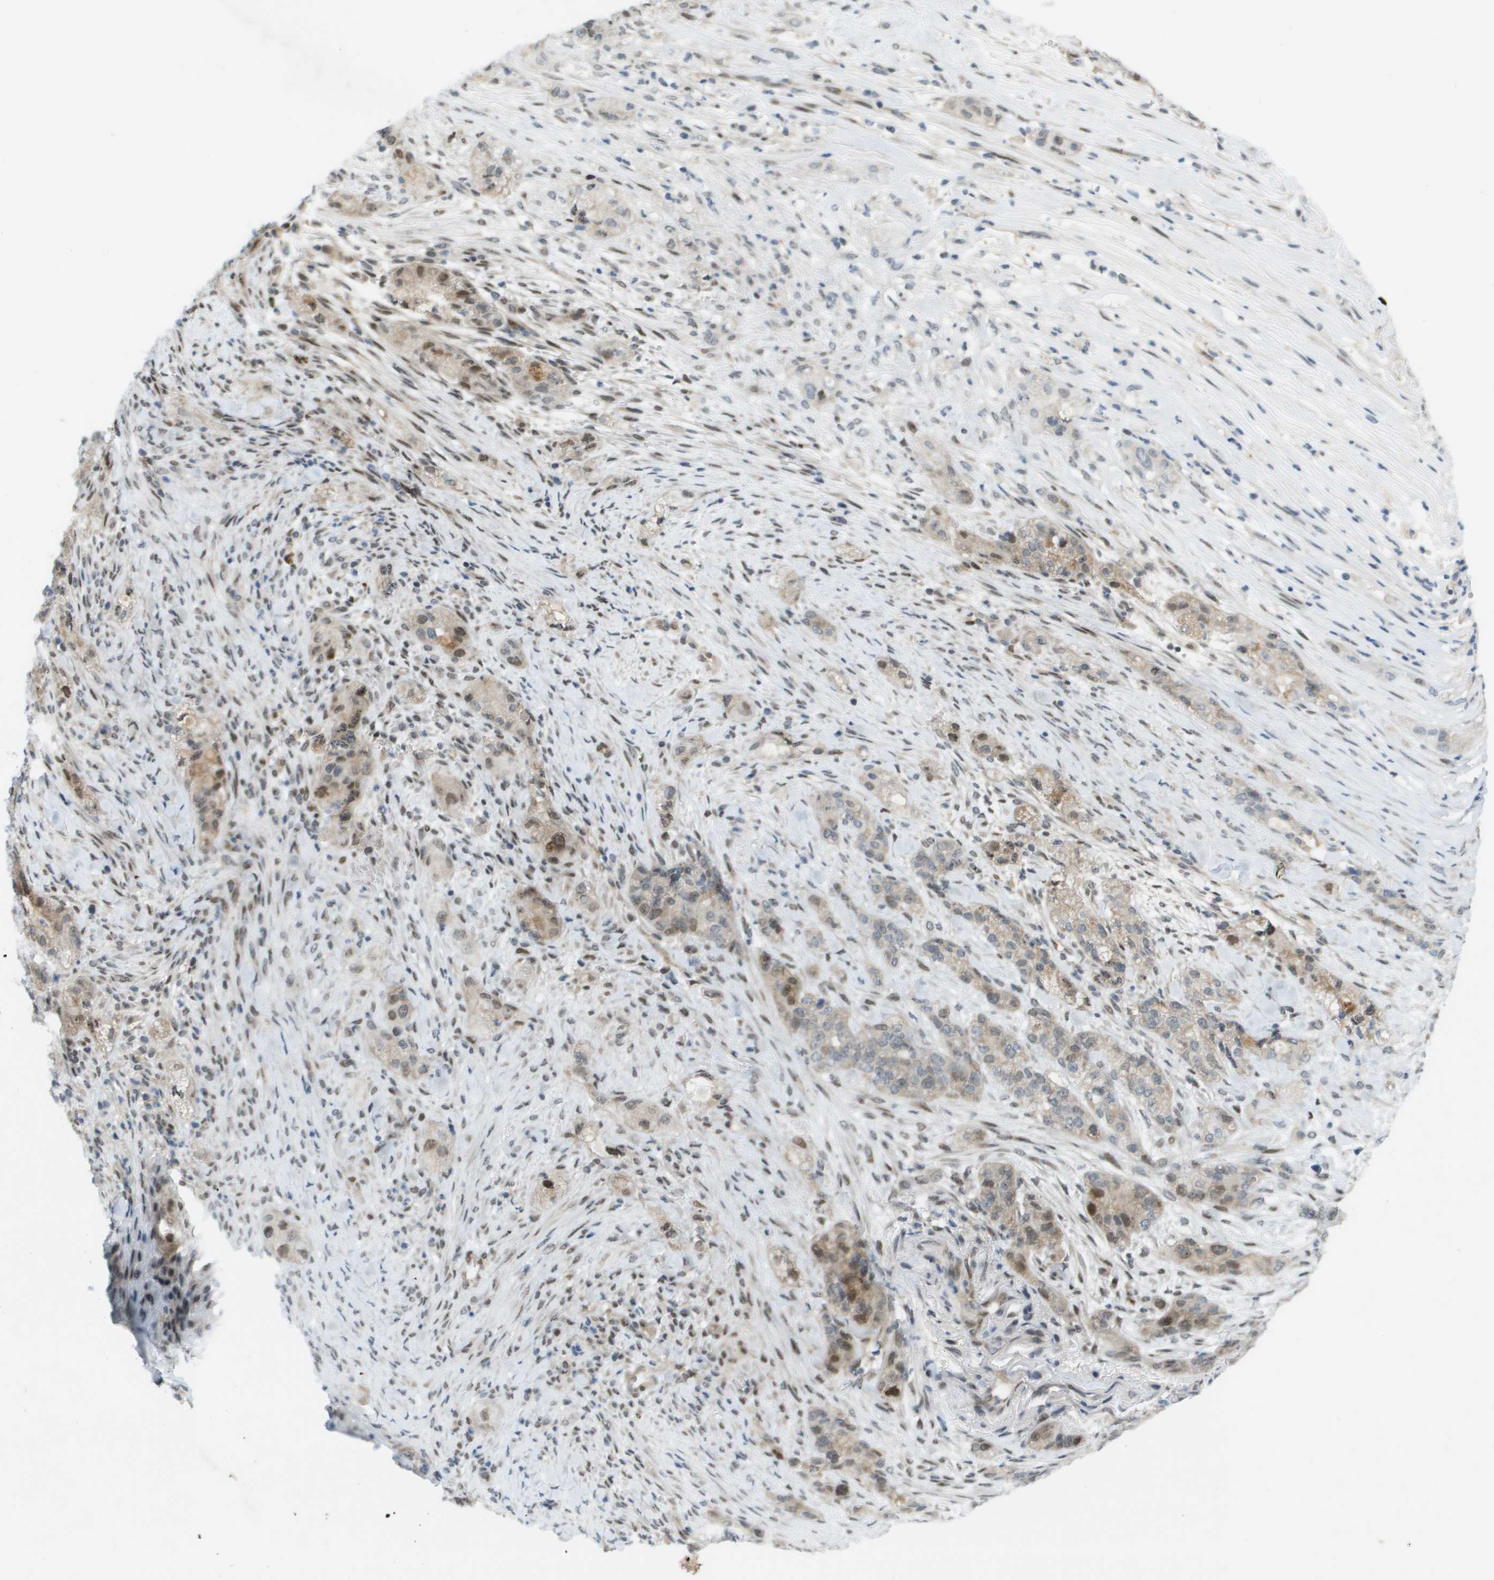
{"staining": {"intensity": "moderate", "quantity": "<25%", "location": "cytoplasmic/membranous,nuclear"}, "tissue": "pancreatic cancer", "cell_type": "Tumor cells", "image_type": "cancer", "snomed": [{"axis": "morphology", "description": "Adenocarcinoma, NOS"}, {"axis": "topography", "description": "Pancreas"}], "caption": "Protein staining displays moderate cytoplasmic/membranous and nuclear expression in about <25% of tumor cells in pancreatic cancer (adenocarcinoma).", "gene": "CACNB4", "patient": {"sex": "female", "age": 78}}